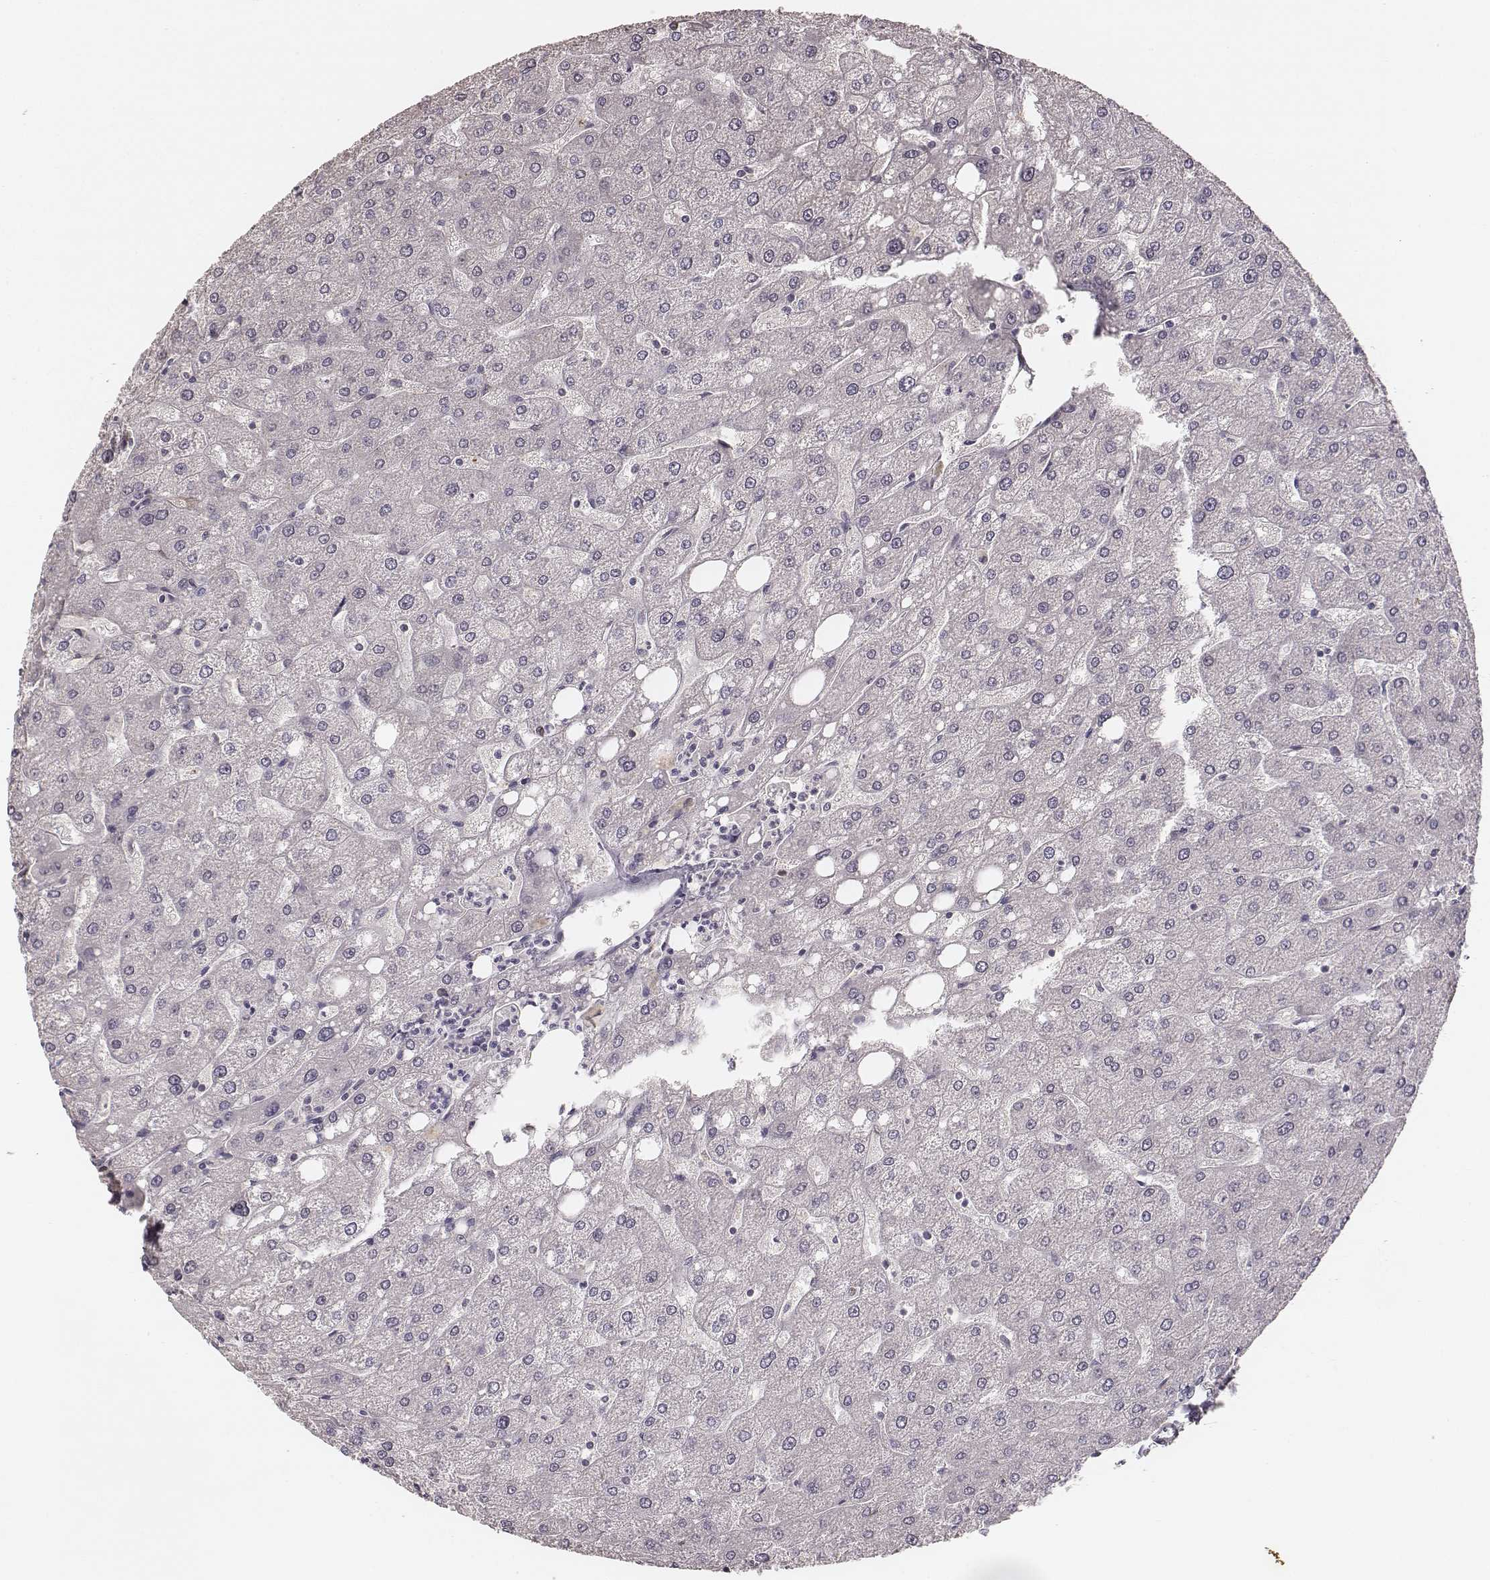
{"staining": {"intensity": "negative", "quantity": "none", "location": "none"}, "tissue": "liver", "cell_type": "Cholangiocytes", "image_type": "normal", "snomed": [{"axis": "morphology", "description": "Normal tissue, NOS"}, {"axis": "topography", "description": "Liver"}], "caption": "This is an IHC photomicrograph of normal human liver. There is no positivity in cholangiocytes.", "gene": "LY6K", "patient": {"sex": "male", "age": 67}}